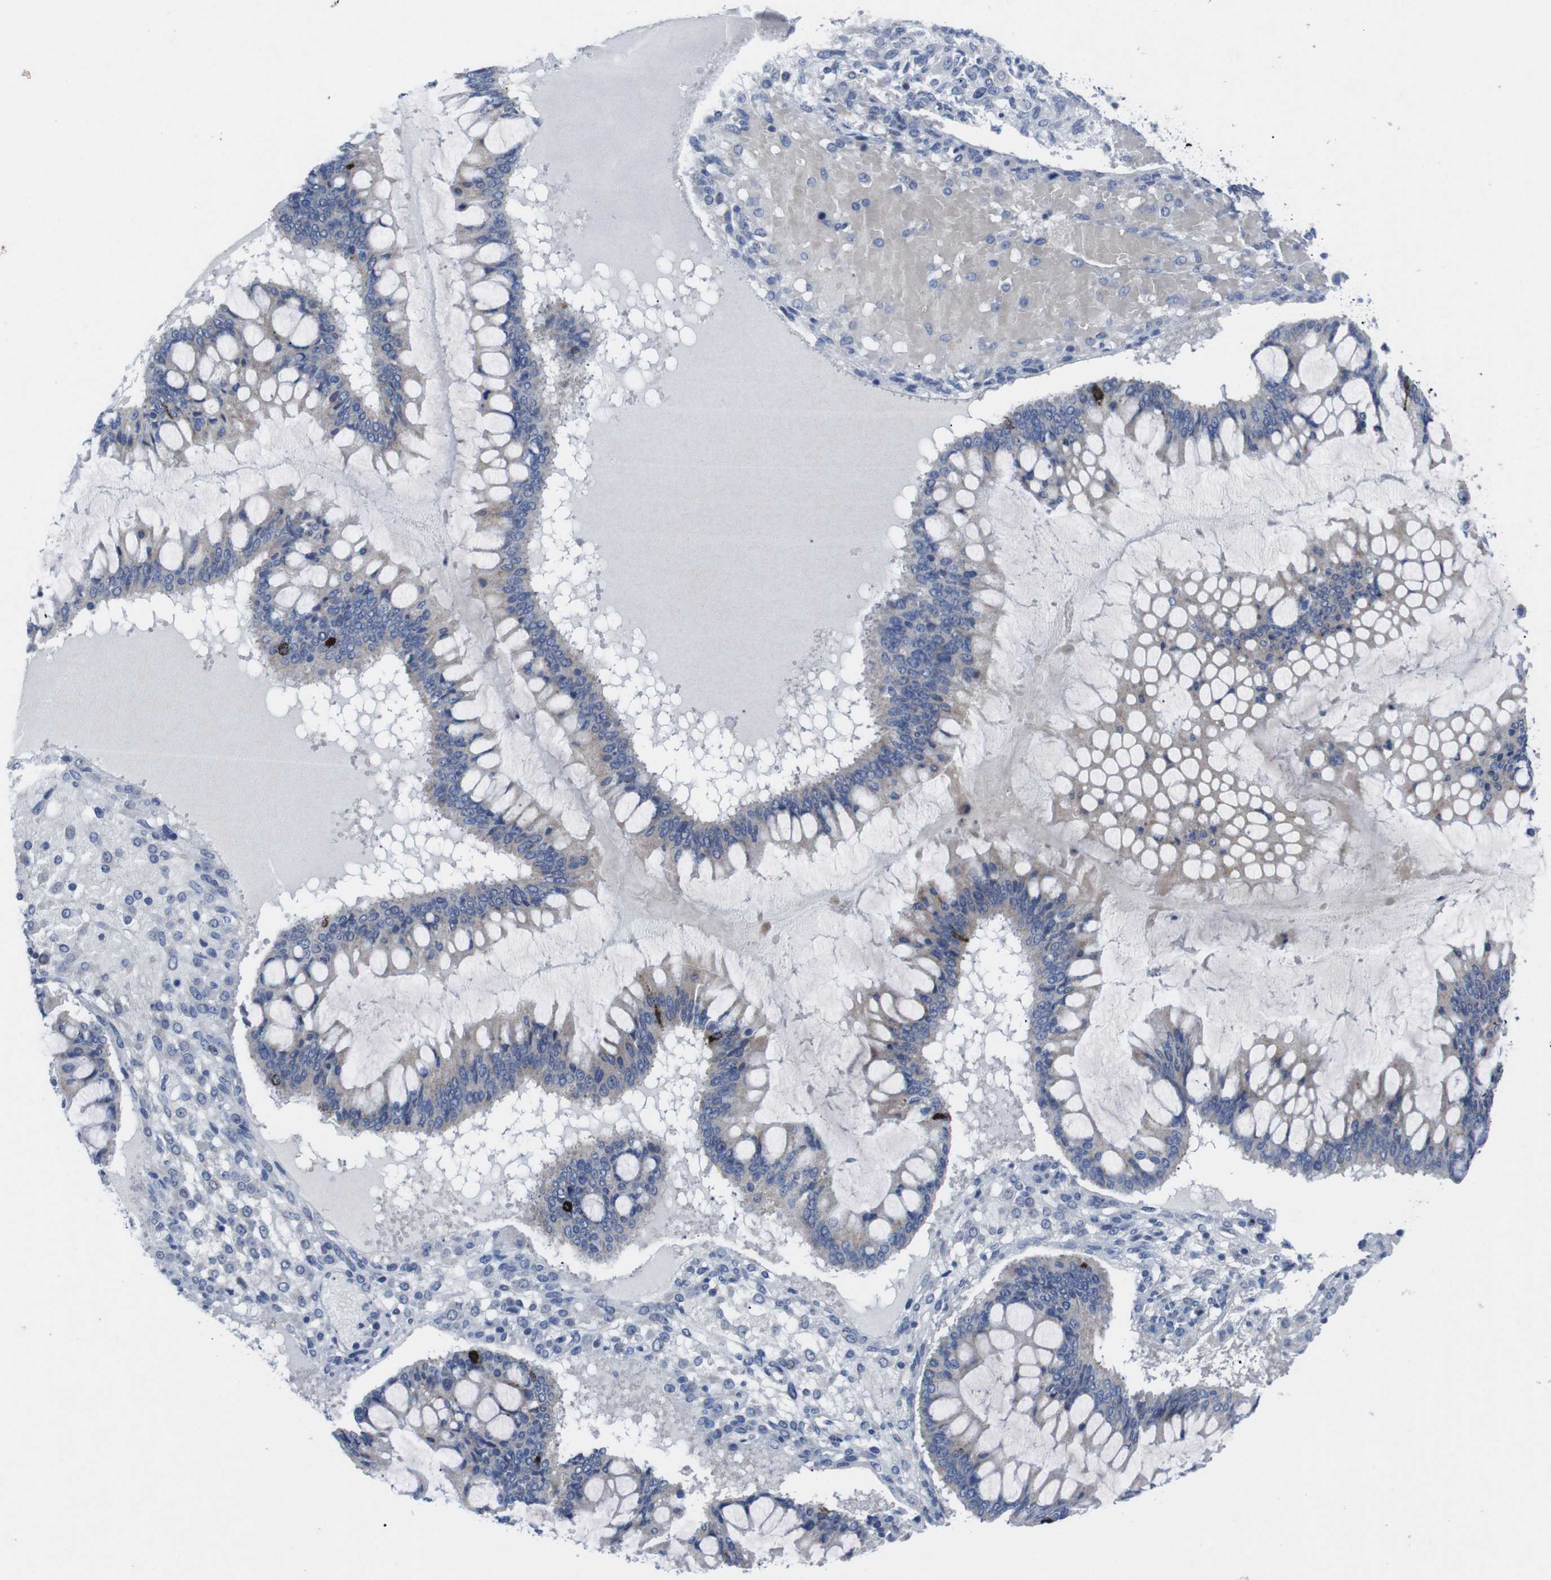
{"staining": {"intensity": "negative", "quantity": "none", "location": "none"}, "tissue": "ovarian cancer", "cell_type": "Tumor cells", "image_type": "cancer", "snomed": [{"axis": "morphology", "description": "Cystadenocarcinoma, mucinous, NOS"}, {"axis": "topography", "description": "Ovary"}], "caption": "This histopathology image is of ovarian mucinous cystadenocarcinoma stained with IHC to label a protein in brown with the nuclei are counter-stained blue. There is no expression in tumor cells.", "gene": "IRF4", "patient": {"sex": "female", "age": 73}}